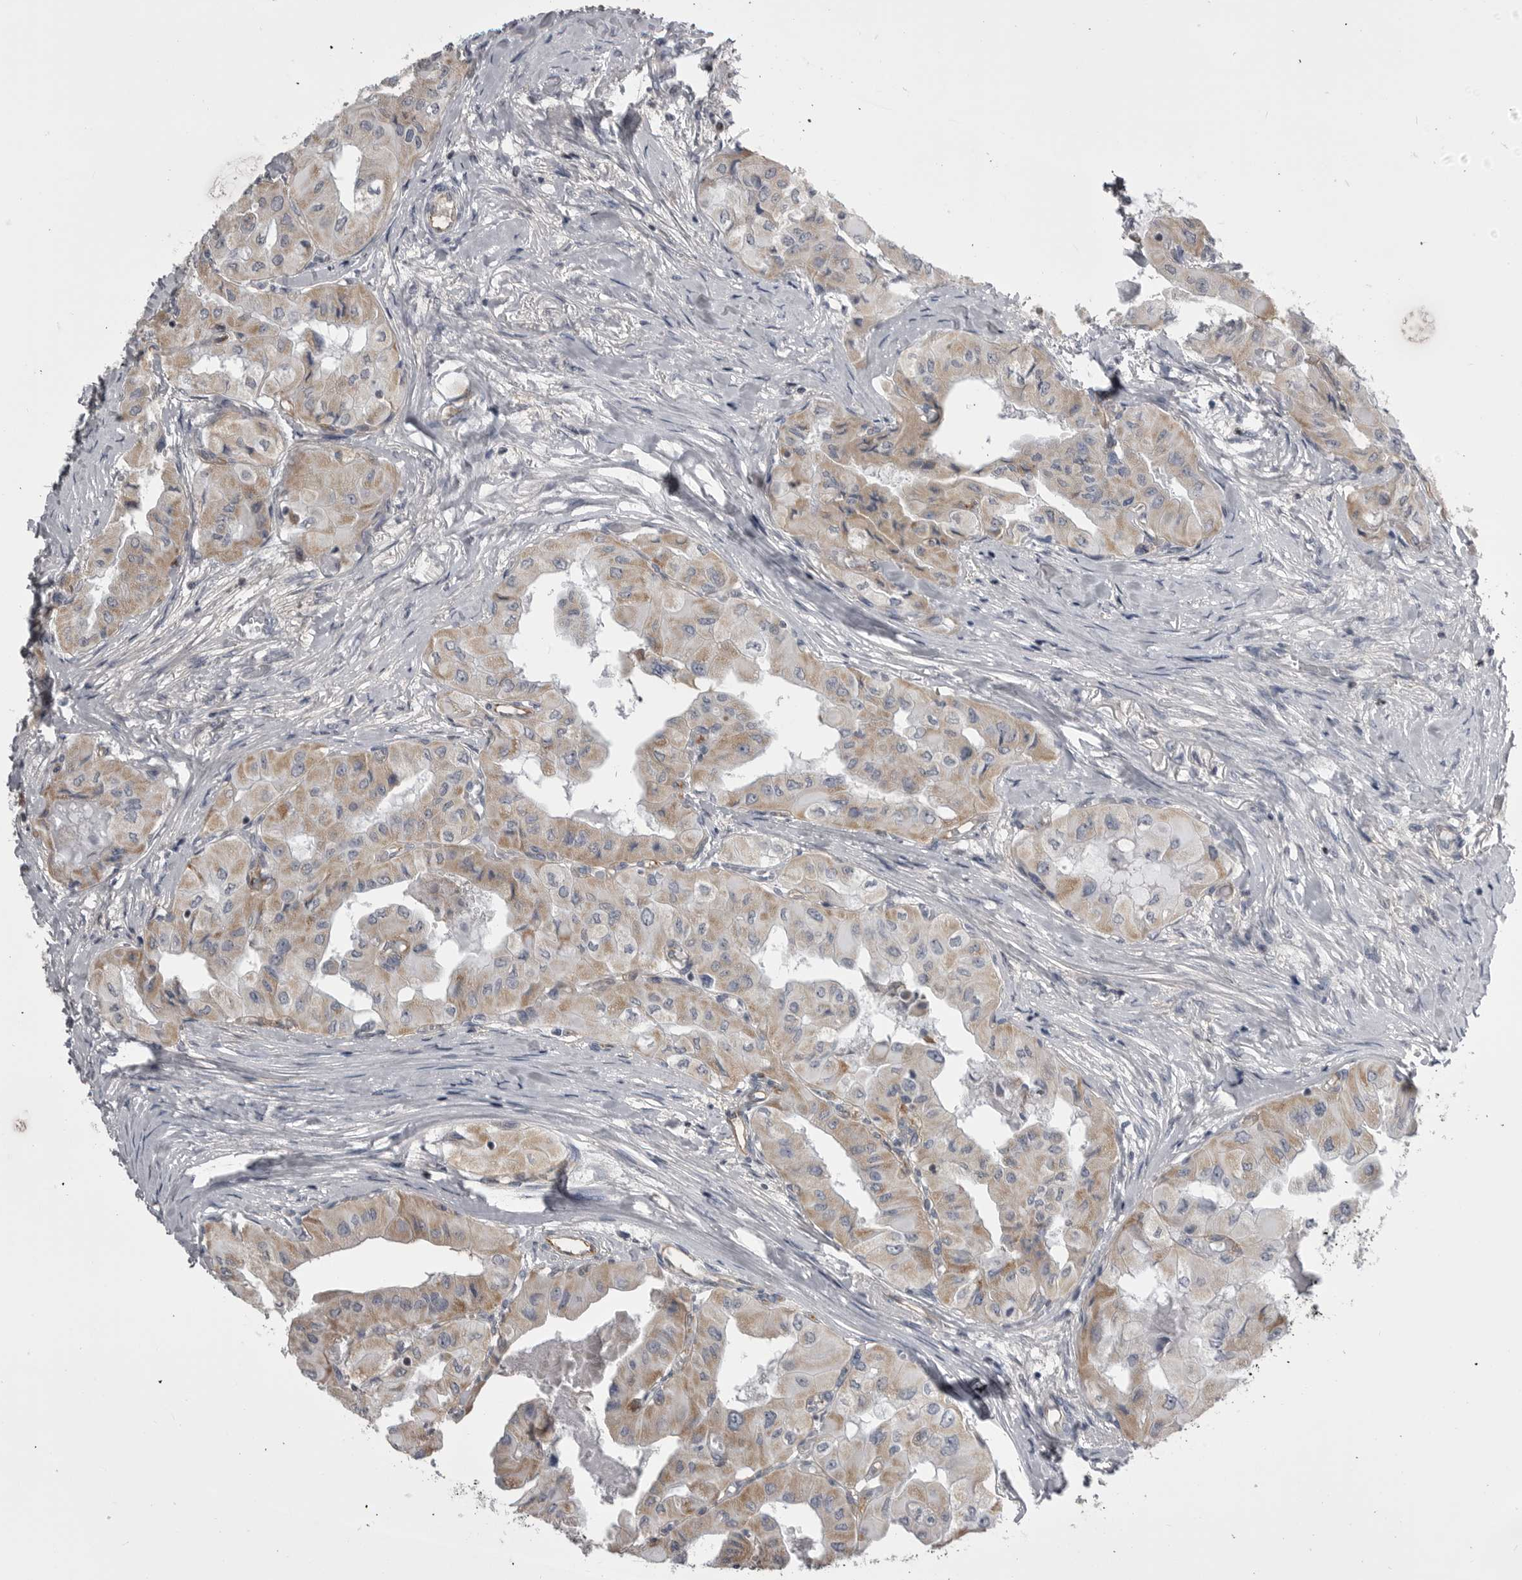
{"staining": {"intensity": "moderate", "quantity": ">75%", "location": "cytoplasmic/membranous"}, "tissue": "thyroid cancer", "cell_type": "Tumor cells", "image_type": "cancer", "snomed": [{"axis": "morphology", "description": "Papillary adenocarcinoma, NOS"}, {"axis": "topography", "description": "Thyroid gland"}], "caption": "Immunohistochemical staining of human papillary adenocarcinoma (thyroid) reveals medium levels of moderate cytoplasmic/membranous protein positivity in approximately >75% of tumor cells.", "gene": "OPLAH", "patient": {"sex": "female", "age": 59}}